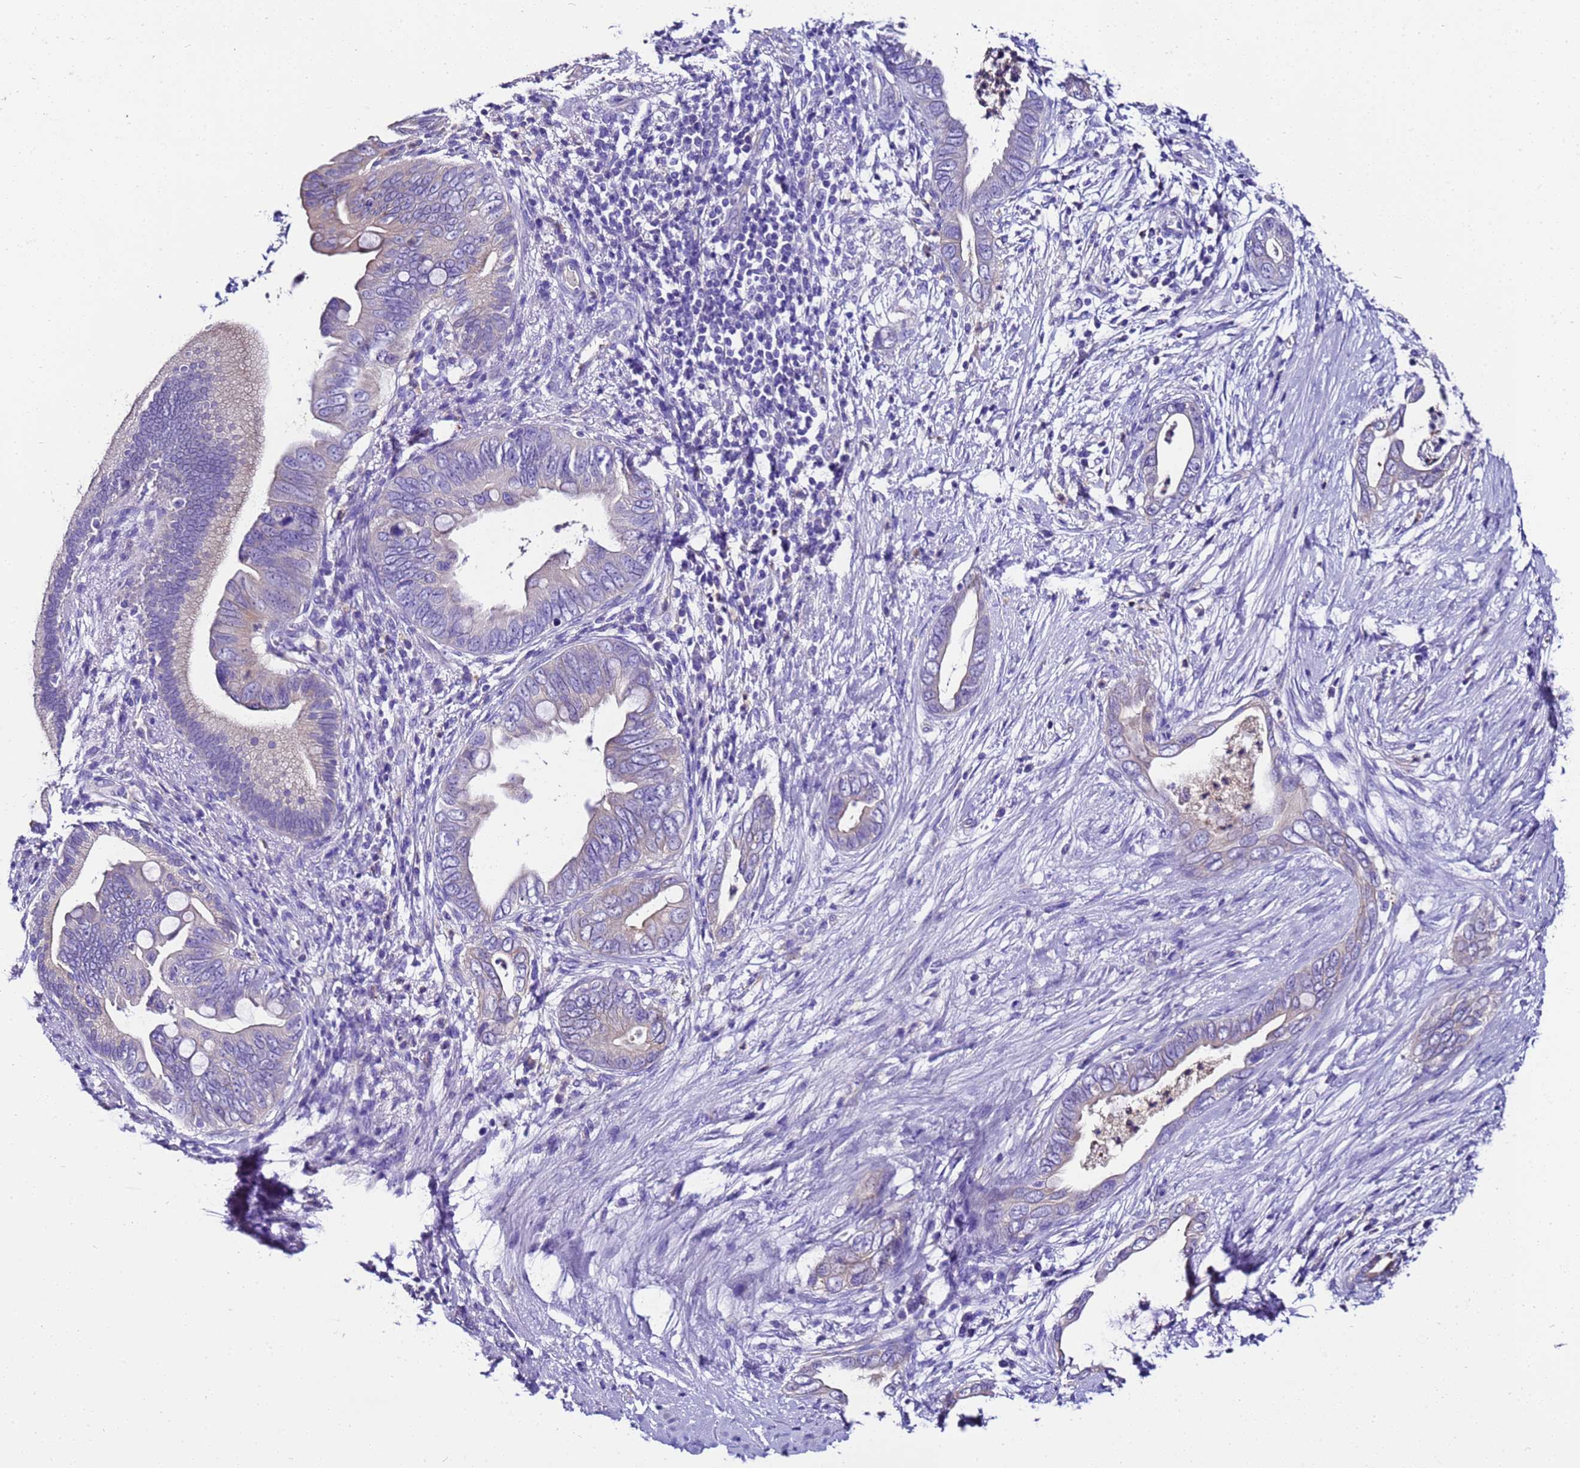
{"staining": {"intensity": "weak", "quantity": "<25%", "location": "cytoplasmic/membranous"}, "tissue": "pancreatic cancer", "cell_type": "Tumor cells", "image_type": "cancer", "snomed": [{"axis": "morphology", "description": "Adenocarcinoma, NOS"}, {"axis": "topography", "description": "Pancreas"}], "caption": "Image shows no significant protein positivity in tumor cells of adenocarcinoma (pancreatic).", "gene": "UGT2A1", "patient": {"sex": "male", "age": 75}}